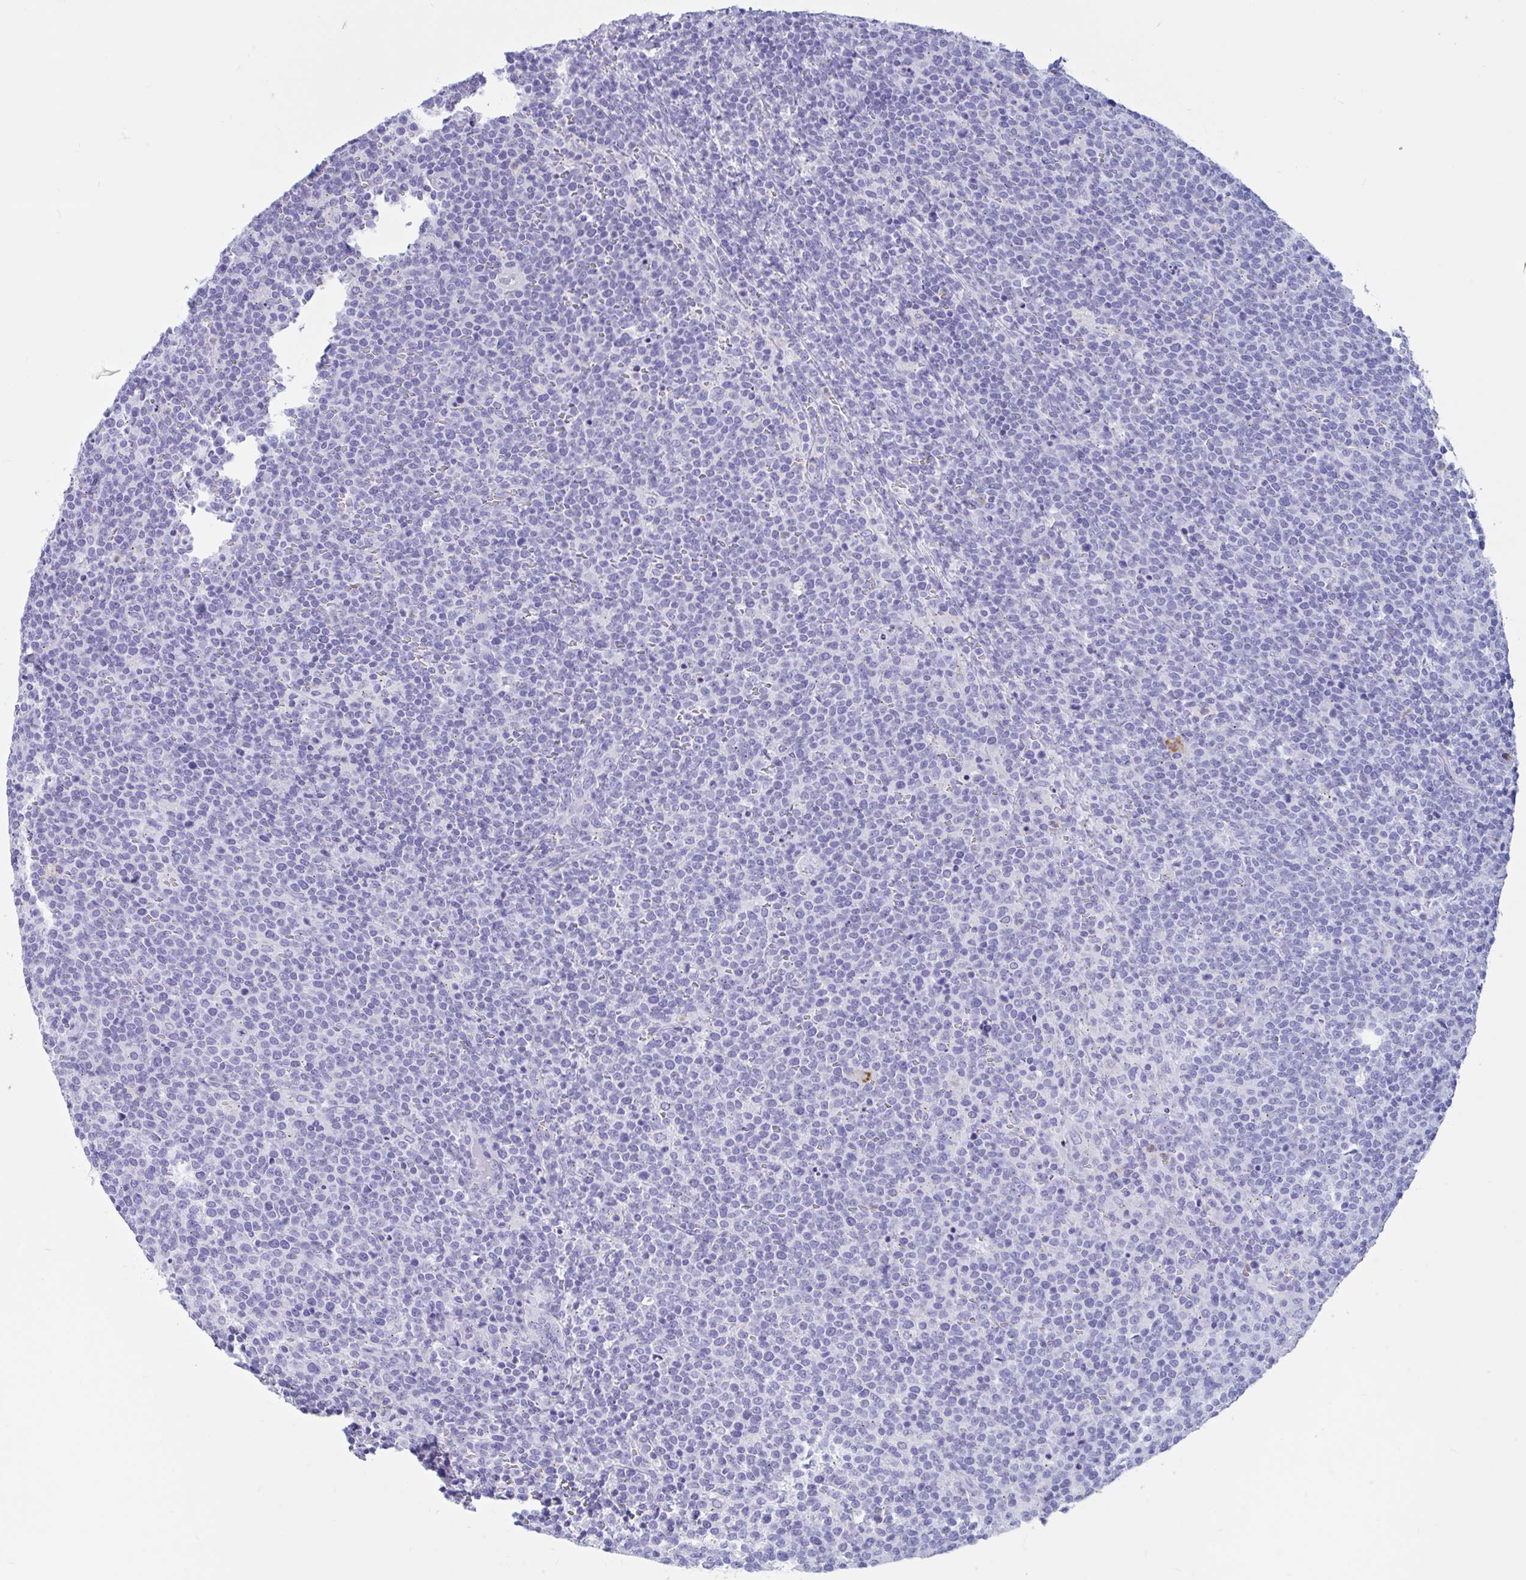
{"staining": {"intensity": "negative", "quantity": "none", "location": "none"}, "tissue": "lymphoma", "cell_type": "Tumor cells", "image_type": "cancer", "snomed": [{"axis": "morphology", "description": "Malignant lymphoma, non-Hodgkin's type, High grade"}, {"axis": "topography", "description": "Lymph node"}], "caption": "Immunohistochemistry of high-grade malignant lymphoma, non-Hodgkin's type shows no expression in tumor cells. (IHC, brightfield microscopy, high magnification).", "gene": "RNASE3", "patient": {"sex": "male", "age": 61}}